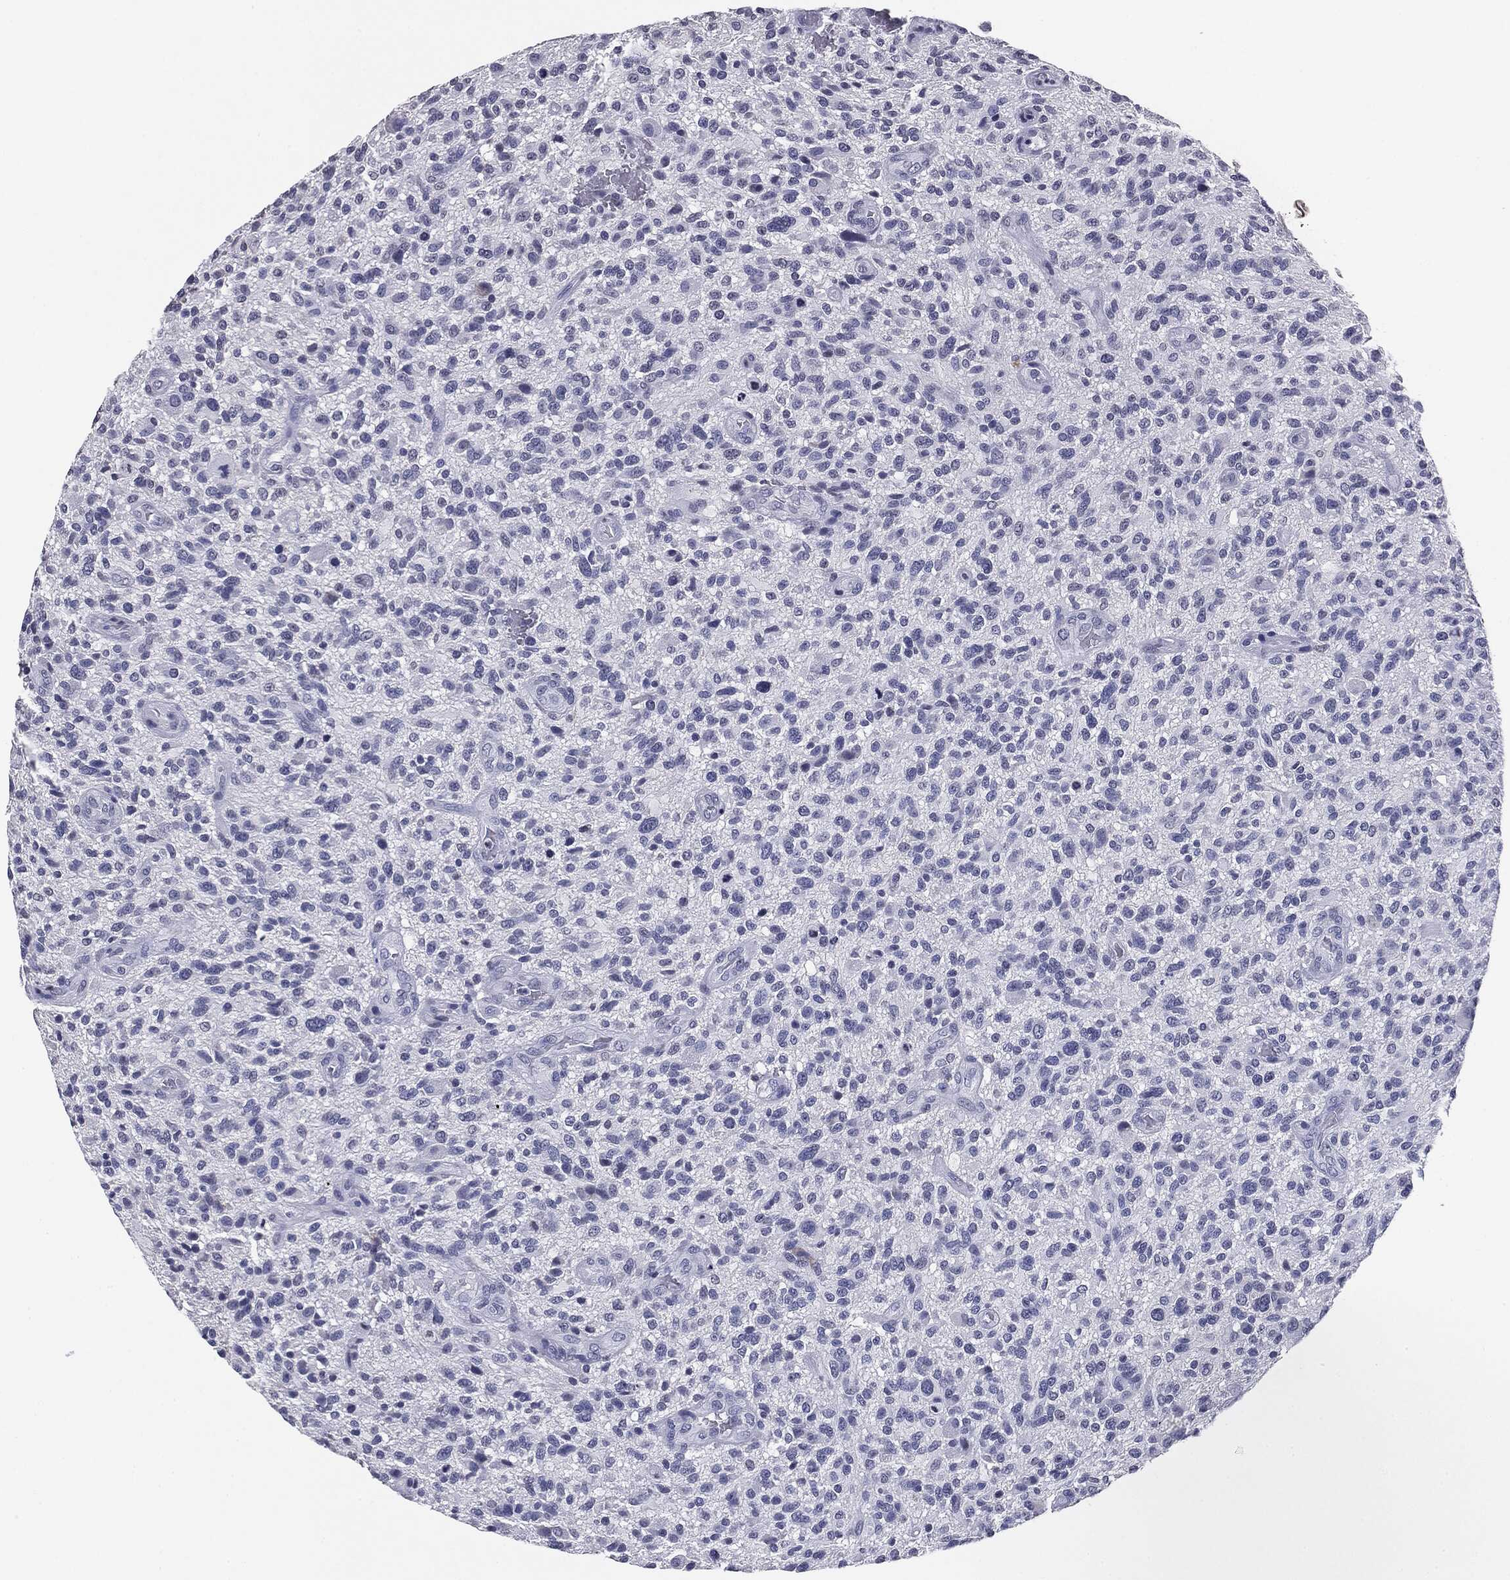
{"staining": {"intensity": "negative", "quantity": "none", "location": "none"}, "tissue": "glioma", "cell_type": "Tumor cells", "image_type": "cancer", "snomed": [{"axis": "morphology", "description": "Glioma, malignant, High grade"}, {"axis": "topography", "description": "Brain"}], "caption": "This is an immunohistochemistry histopathology image of human glioma. There is no positivity in tumor cells.", "gene": "SERPINB4", "patient": {"sex": "male", "age": 47}}